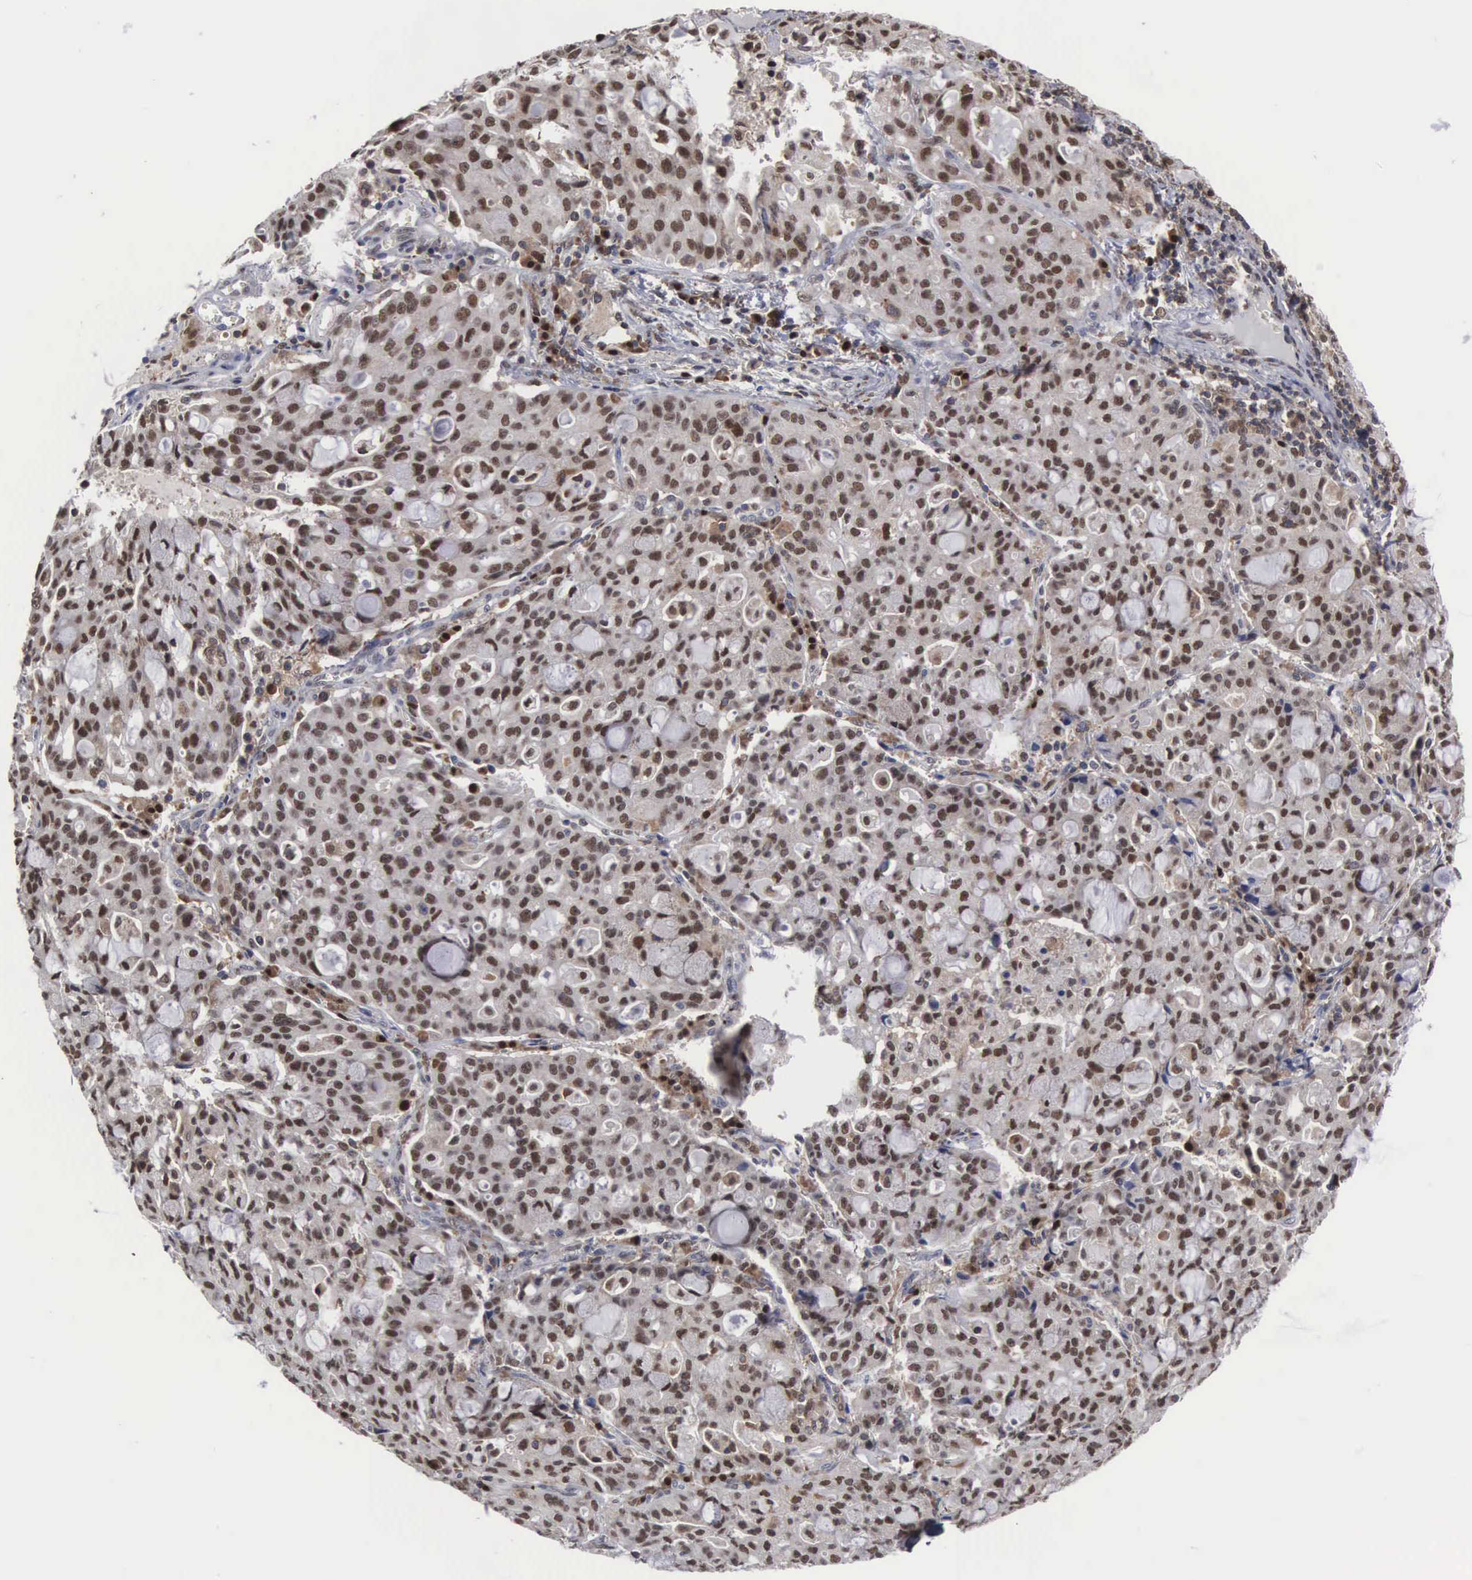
{"staining": {"intensity": "moderate", "quantity": ">75%", "location": "nuclear"}, "tissue": "lung cancer", "cell_type": "Tumor cells", "image_type": "cancer", "snomed": [{"axis": "morphology", "description": "Adenocarcinoma, NOS"}, {"axis": "topography", "description": "Lung"}], "caption": "Lung cancer (adenocarcinoma) stained with DAB (3,3'-diaminobenzidine) immunohistochemistry displays medium levels of moderate nuclear expression in approximately >75% of tumor cells.", "gene": "TRMT5", "patient": {"sex": "female", "age": 44}}